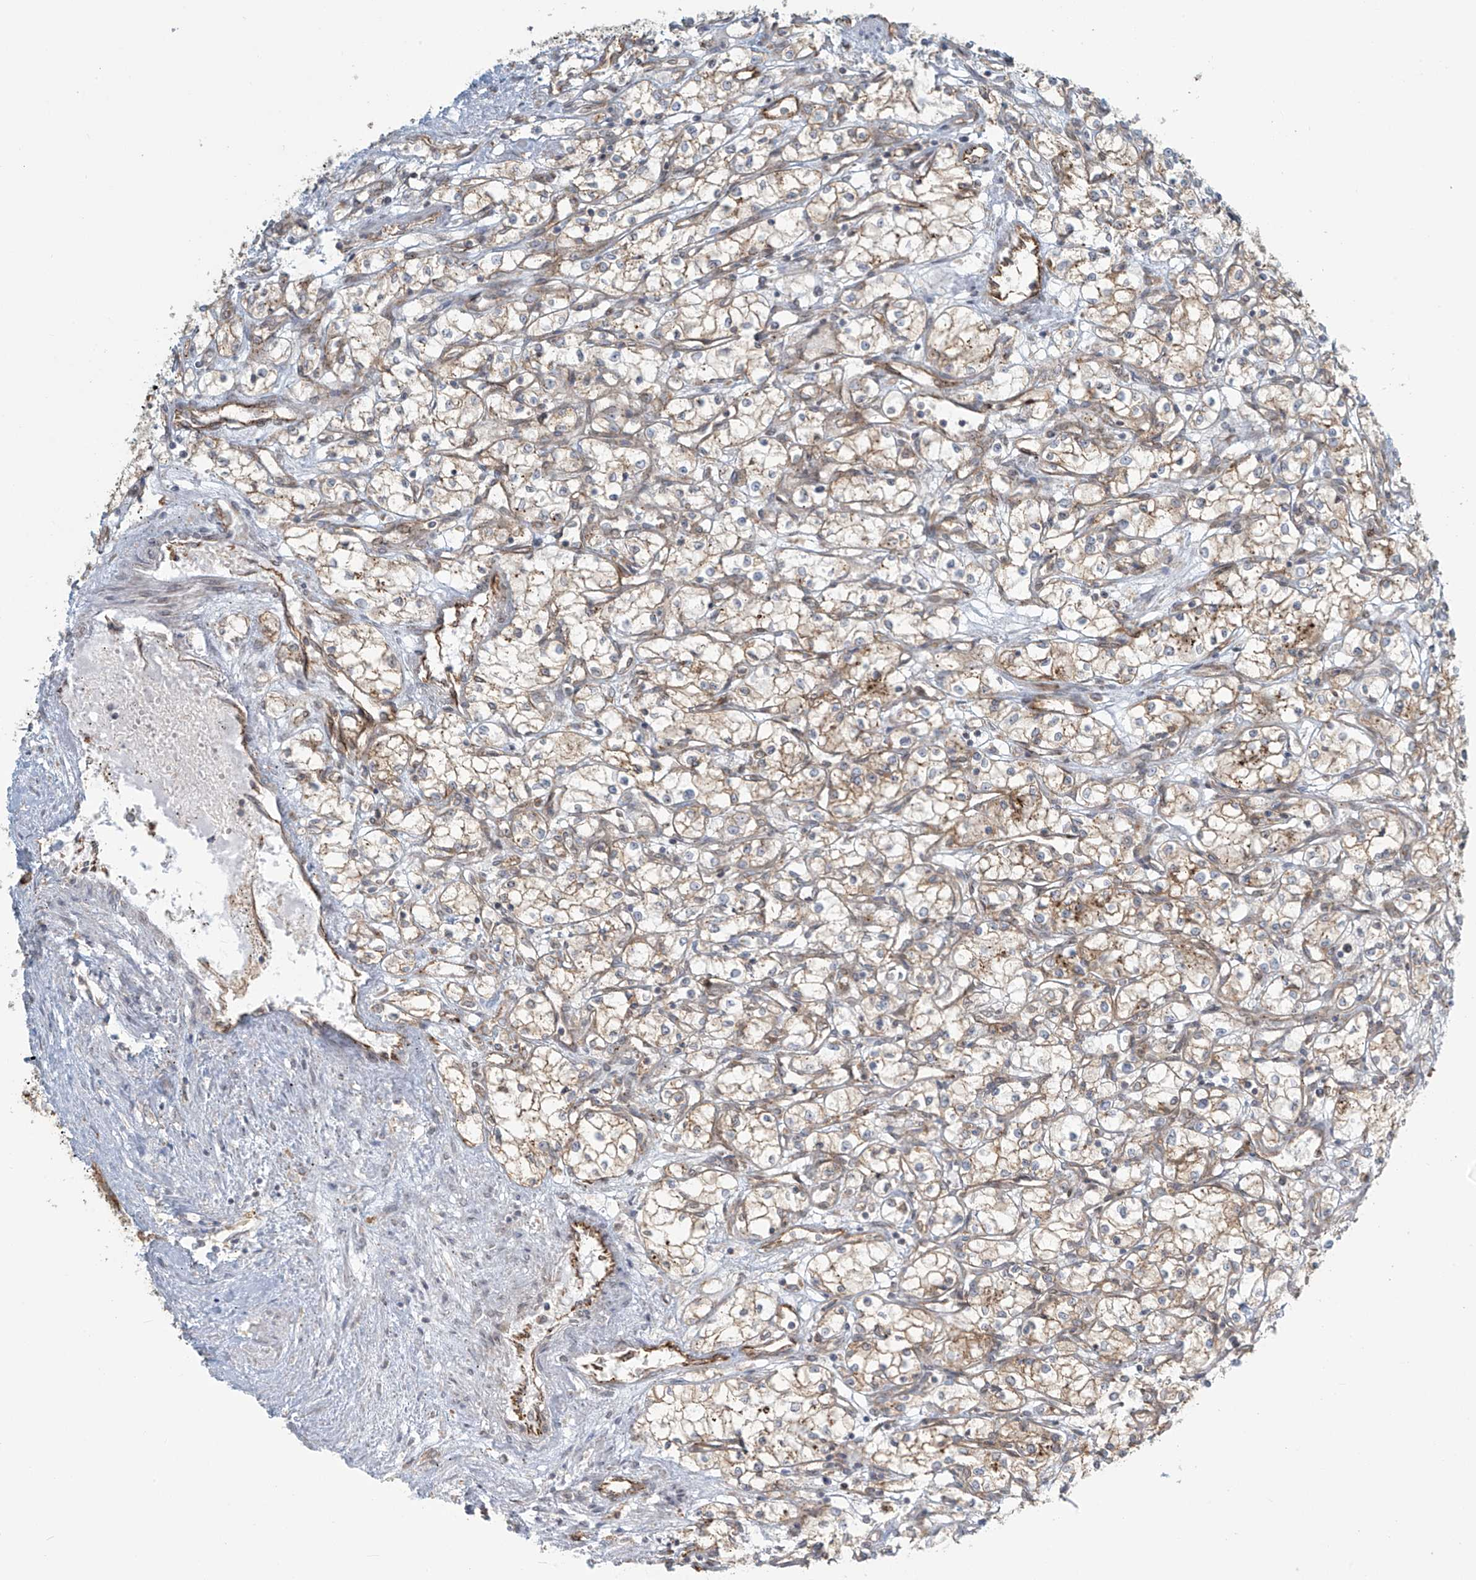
{"staining": {"intensity": "weak", "quantity": "<25%", "location": "cytoplasmic/membranous"}, "tissue": "renal cancer", "cell_type": "Tumor cells", "image_type": "cancer", "snomed": [{"axis": "morphology", "description": "Adenocarcinoma, NOS"}, {"axis": "topography", "description": "Kidney"}], "caption": "A high-resolution histopathology image shows immunohistochemistry (IHC) staining of renal adenocarcinoma, which displays no significant positivity in tumor cells.", "gene": "LZTS3", "patient": {"sex": "male", "age": 59}}